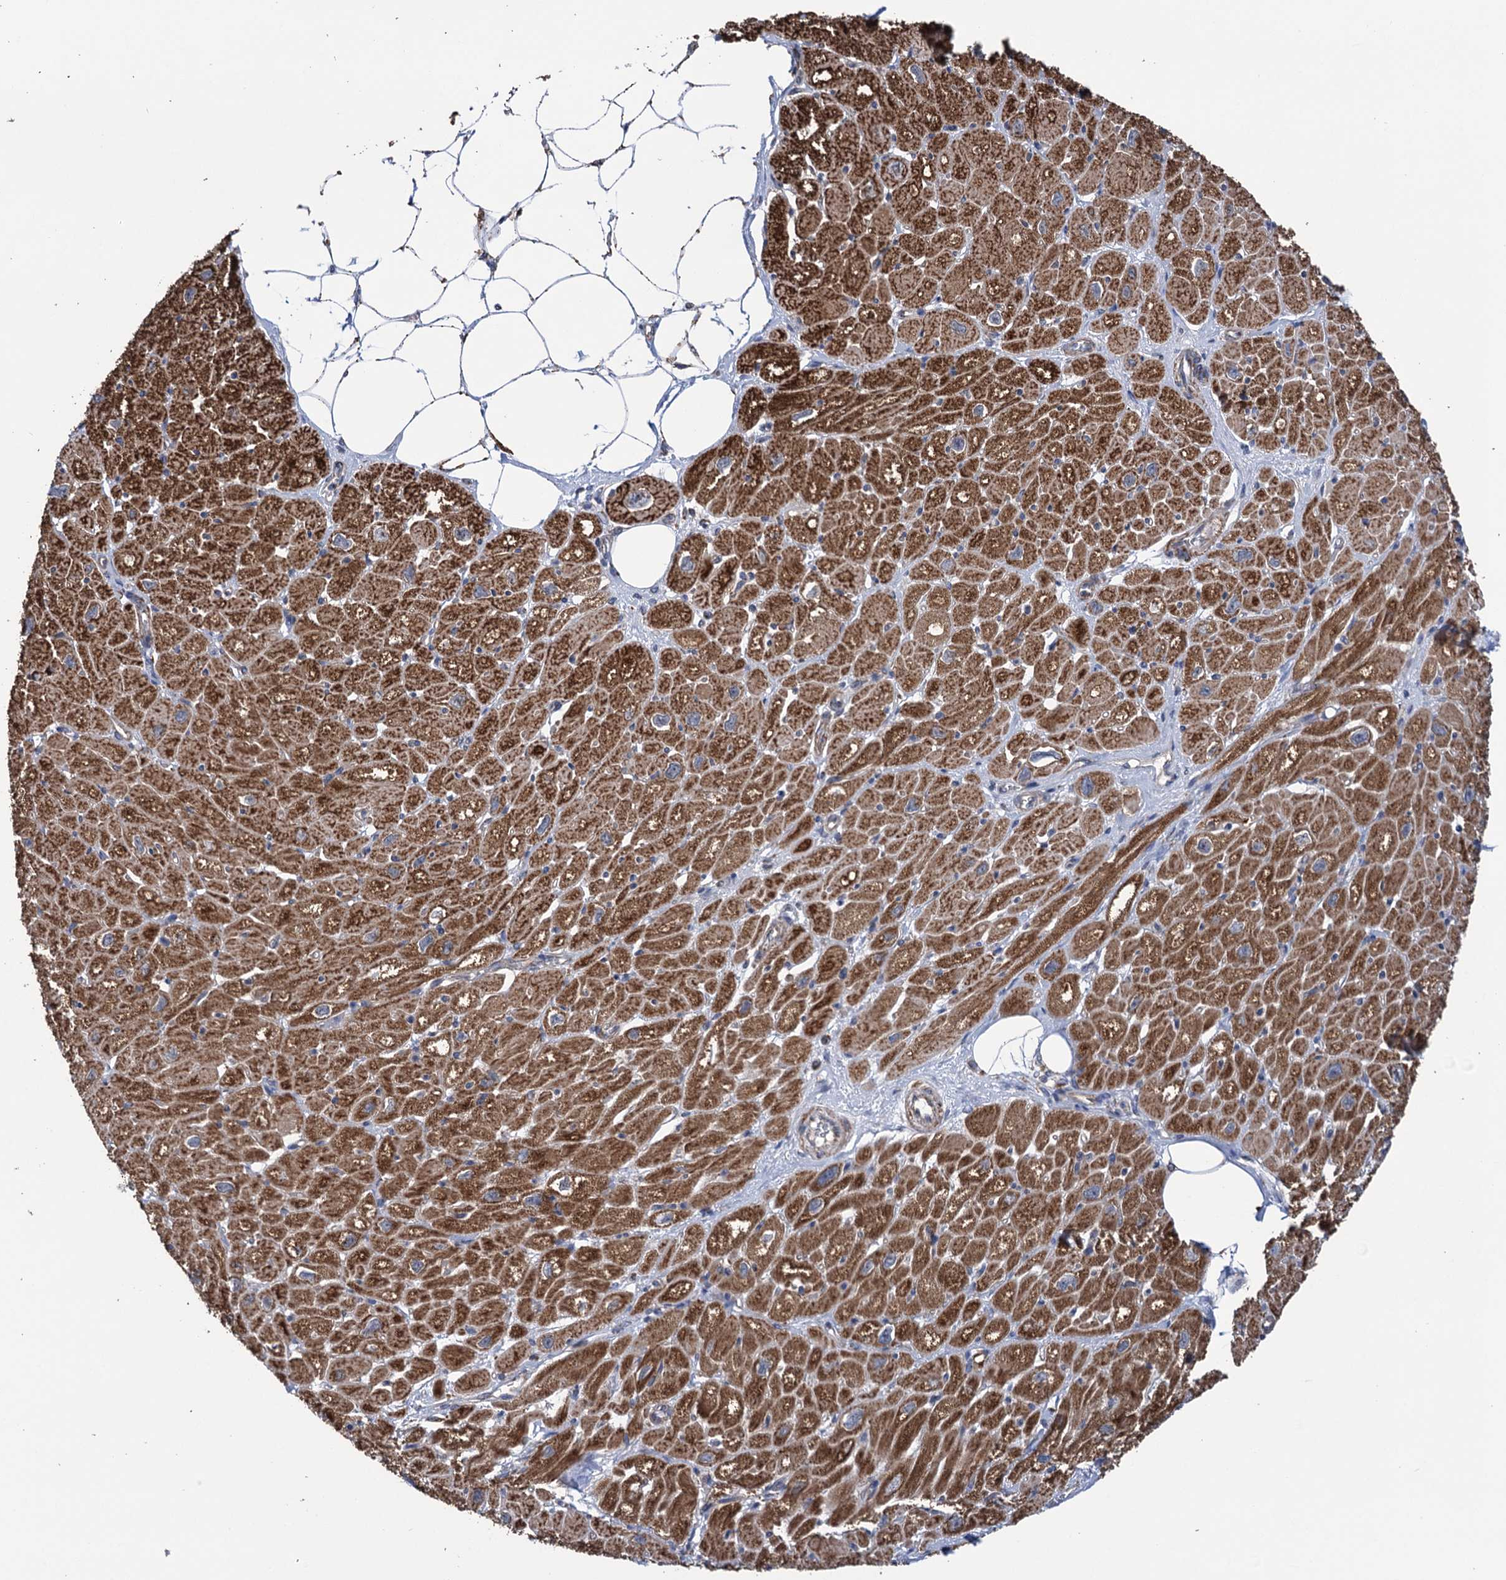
{"staining": {"intensity": "strong", "quantity": "25%-75%", "location": "cytoplasmic/membranous"}, "tissue": "heart muscle", "cell_type": "Cardiomyocytes", "image_type": "normal", "snomed": [{"axis": "morphology", "description": "Normal tissue, NOS"}, {"axis": "topography", "description": "Heart"}], "caption": "This photomicrograph reveals unremarkable heart muscle stained with IHC to label a protein in brown. The cytoplasmic/membranous of cardiomyocytes show strong positivity for the protein. Nuclei are counter-stained blue.", "gene": "SUCLA2", "patient": {"sex": "male", "age": 50}}